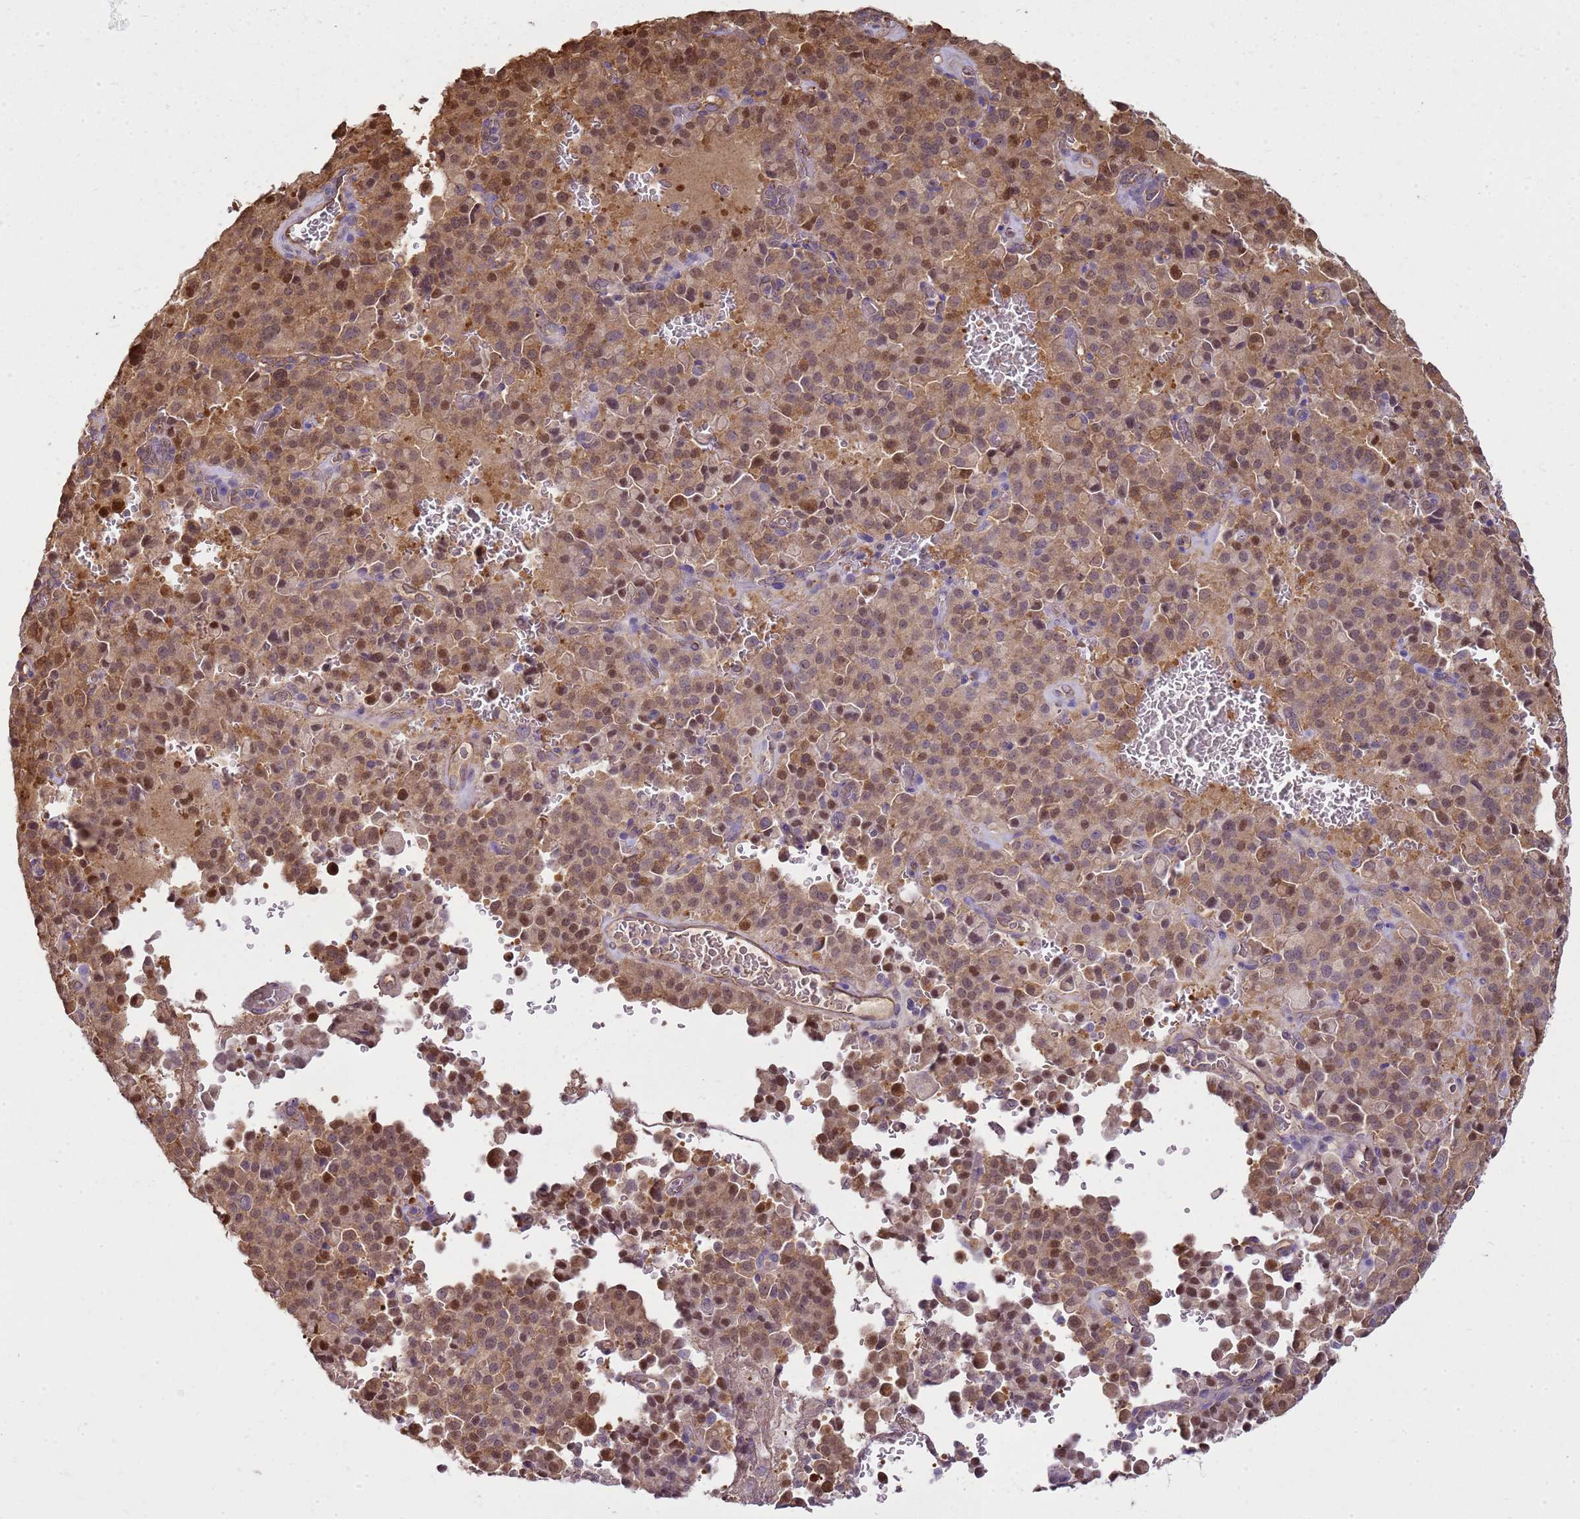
{"staining": {"intensity": "moderate", "quantity": ">75%", "location": "cytoplasmic/membranous,nuclear"}, "tissue": "pancreatic cancer", "cell_type": "Tumor cells", "image_type": "cancer", "snomed": [{"axis": "morphology", "description": "Adenocarcinoma, NOS"}, {"axis": "topography", "description": "Pancreas"}], "caption": "Human adenocarcinoma (pancreatic) stained for a protein (brown) displays moderate cytoplasmic/membranous and nuclear positive positivity in approximately >75% of tumor cells.", "gene": "YWHAE", "patient": {"sex": "male", "age": 65}}